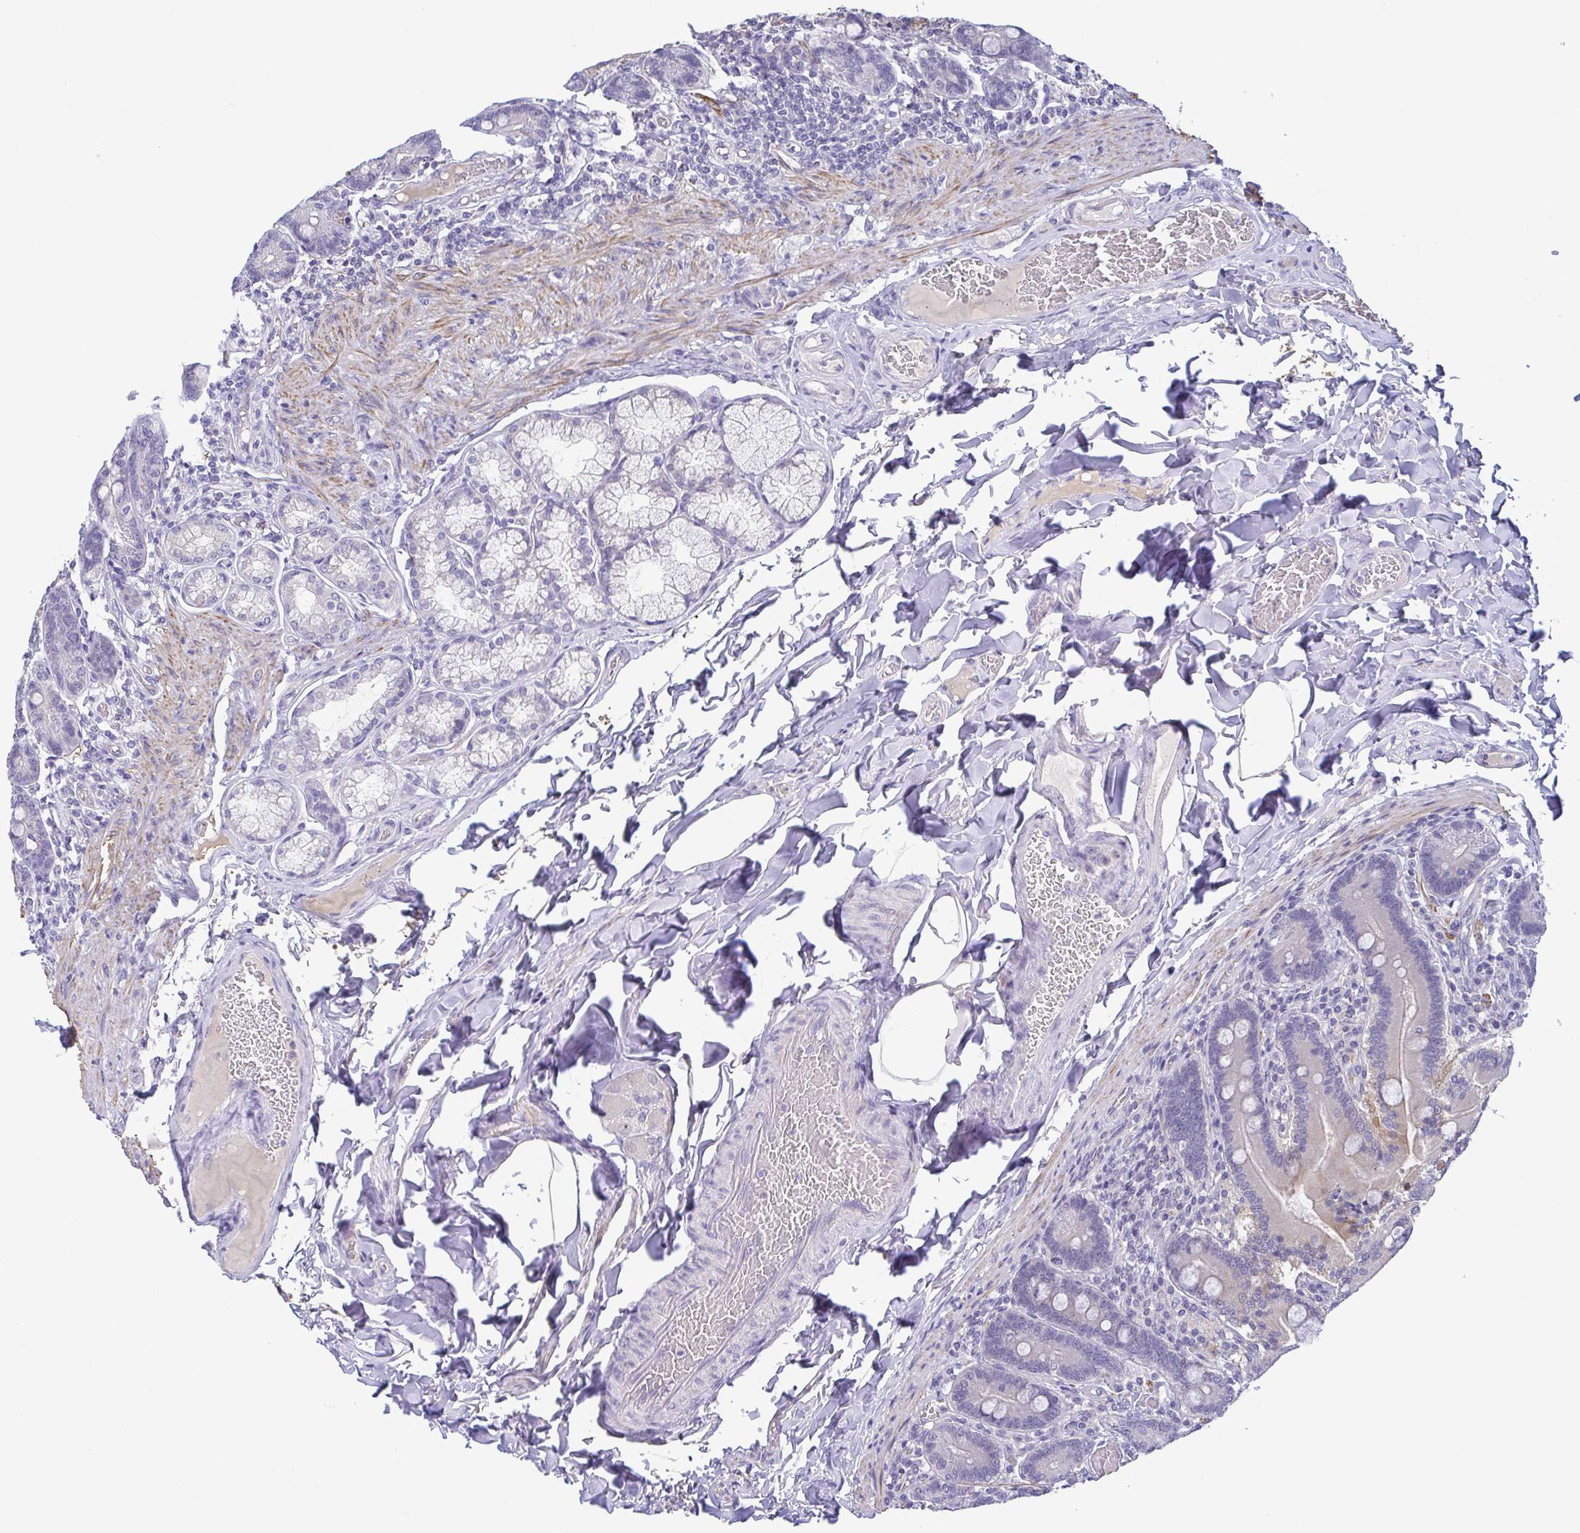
{"staining": {"intensity": "weak", "quantity": "<25%", "location": "cytoplasmic/membranous"}, "tissue": "duodenum", "cell_type": "Glandular cells", "image_type": "normal", "snomed": [{"axis": "morphology", "description": "Normal tissue, NOS"}, {"axis": "topography", "description": "Duodenum"}], "caption": "The photomicrograph exhibits no significant expression in glandular cells of duodenum.", "gene": "MYL7", "patient": {"sex": "female", "age": 62}}